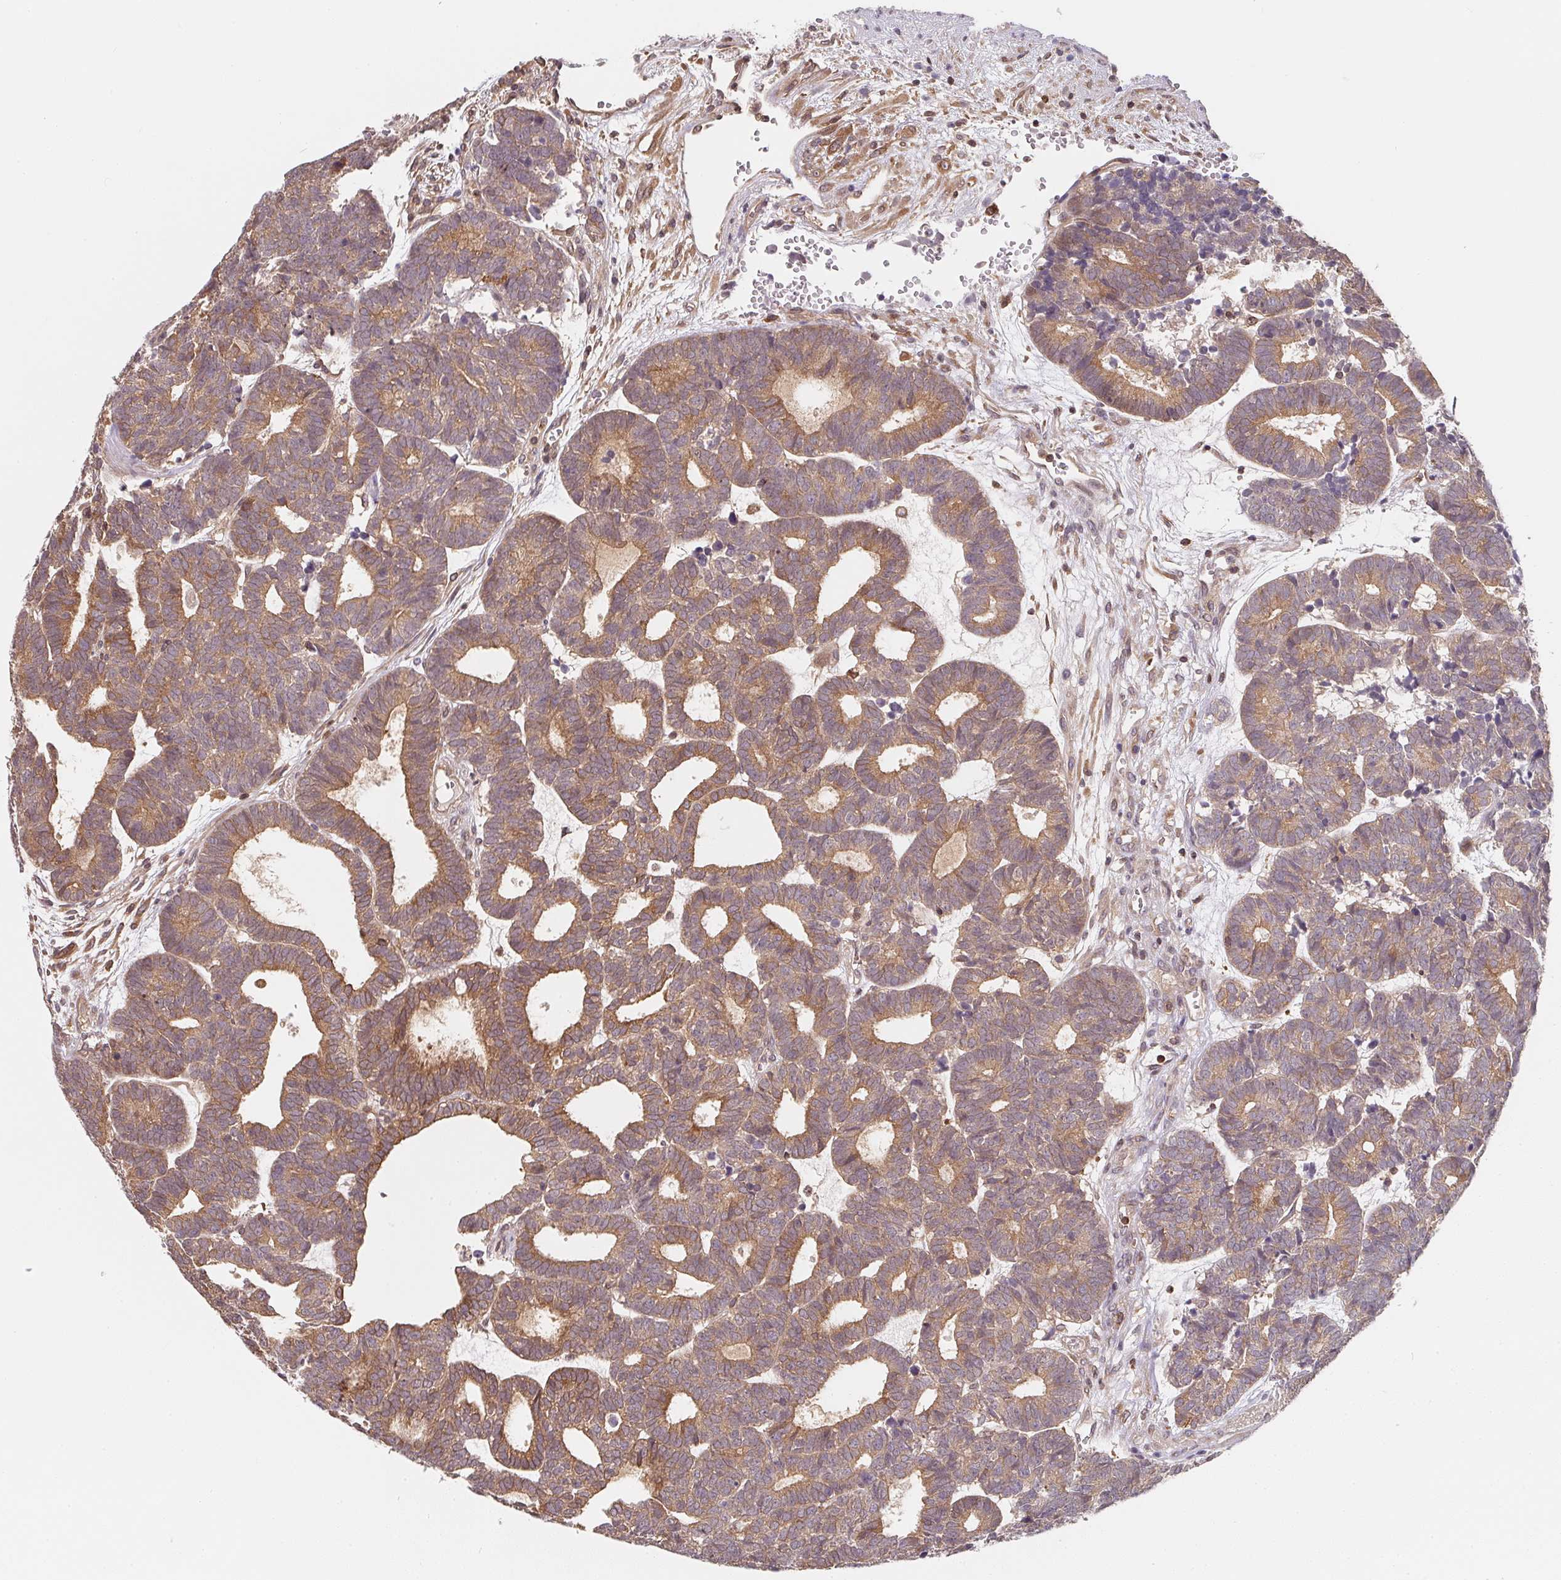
{"staining": {"intensity": "weak", "quantity": ">75%", "location": "cytoplasmic/membranous"}, "tissue": "head and neck cancer", "cell_type": "Tumor cells", "image_type": "cancer", "snomed": [{"axis": "morphology", "description": "Adenocarcinoma, NOS"}, {"axis": "topography", "description": "Head-Neck"}], "caption": "A brown stain shows weak cytoplasmic/membranous expression of a protein in human head and neck cancer tumor cells.", "gene": "ANKRD13A", "patient": {"sex": "female", "age": 81}}